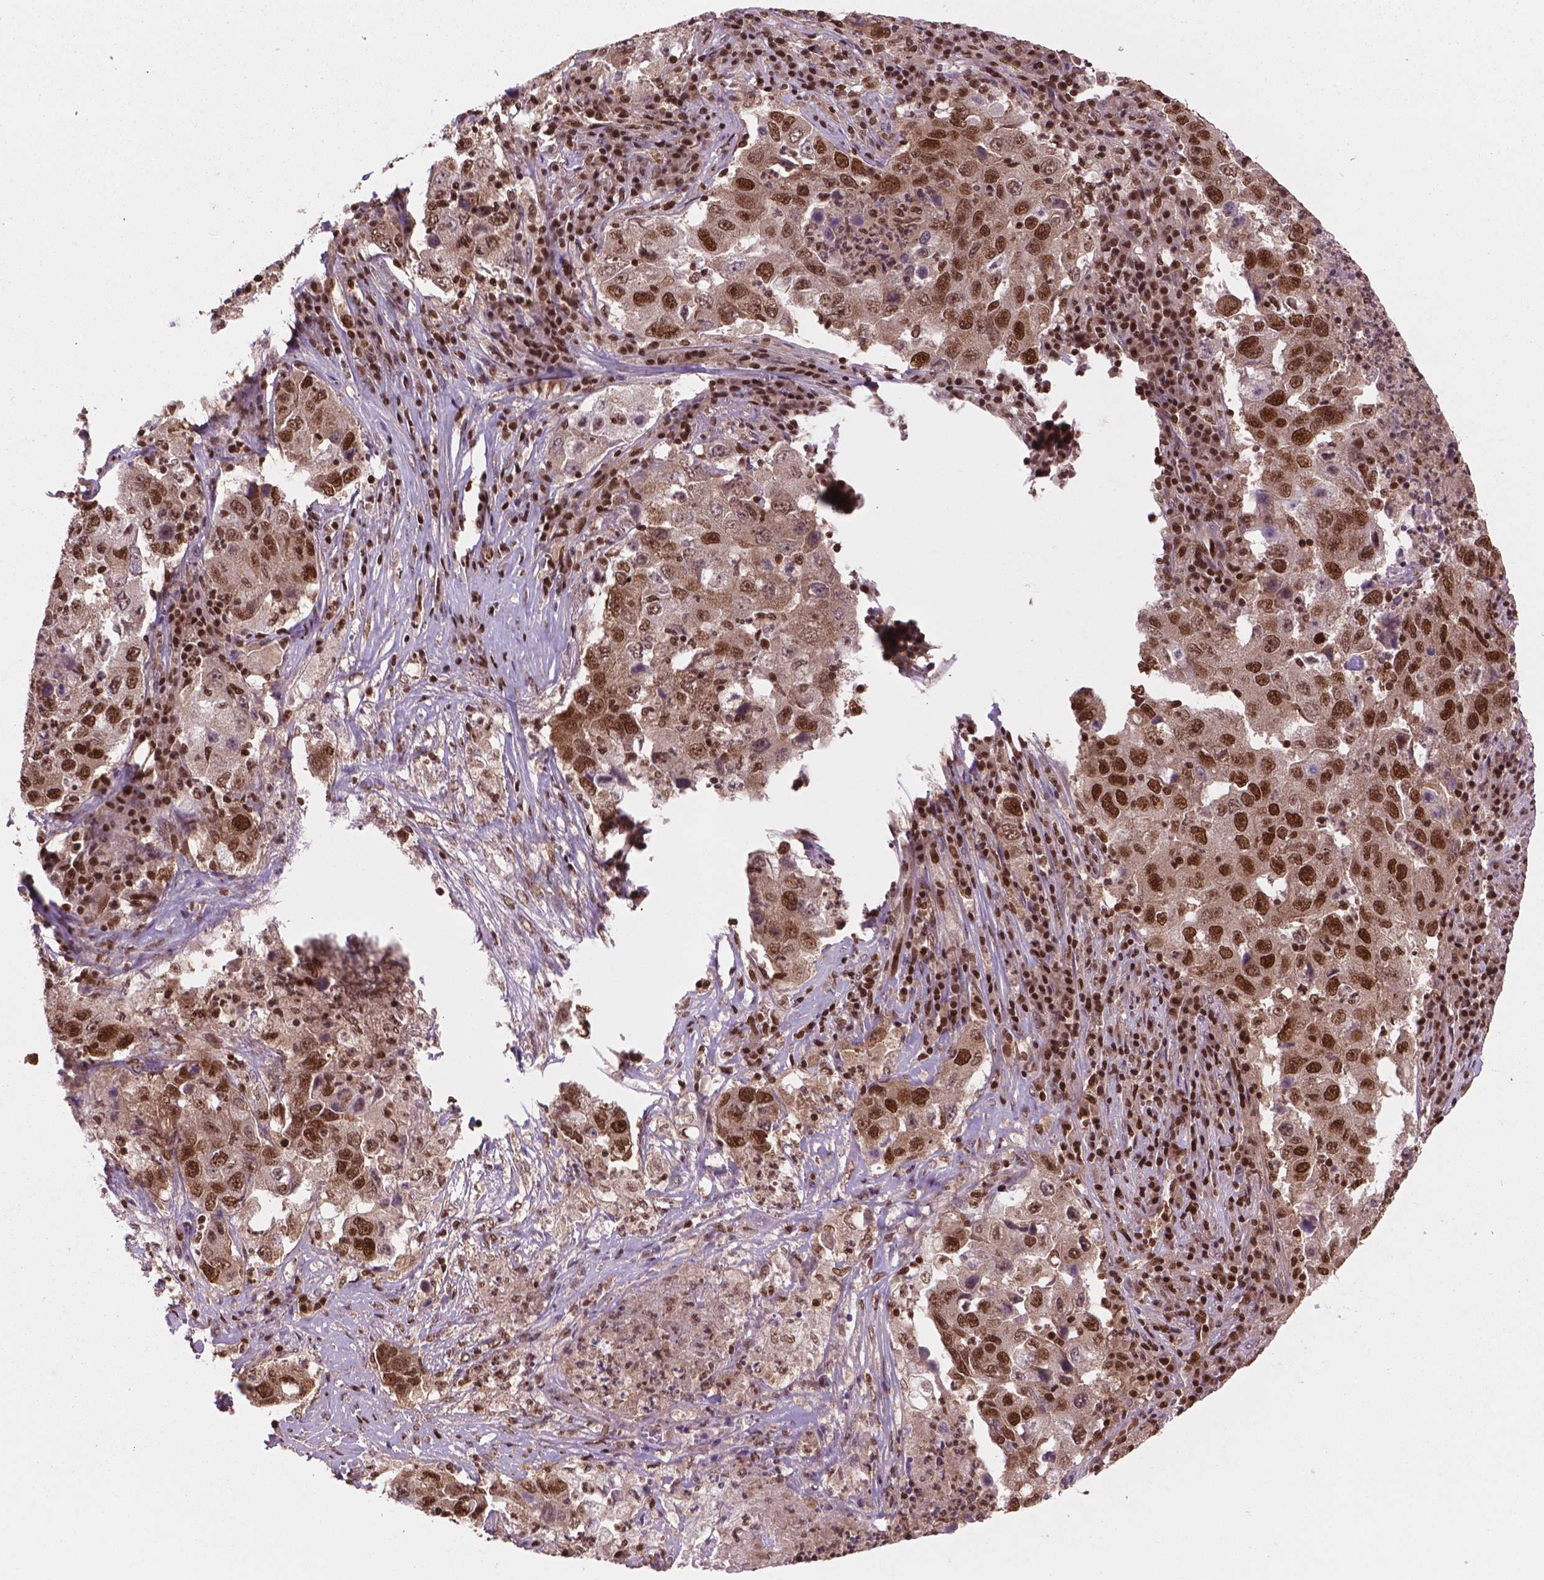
{"staining": {"intensity": "strong", "quantity": ">75%", "location": "nuclear"}, "tissue": "lung cancer", "cell_type": "Tumor cells", "image_type": "cancer", "snomed": [{"axis": "morphology", "description": "Adenocarcinoma, NOS"}, {"axis": "topography", "description": "Lung"}], "caption": "Lung adenocarcinoma tissue demonstrates strong nuclear positivity in approximately >75% of tumor cells, visualized by immunohistochemistry.", "gene": "SIRT6", "patient": {"sex": "male", "age": 73}}